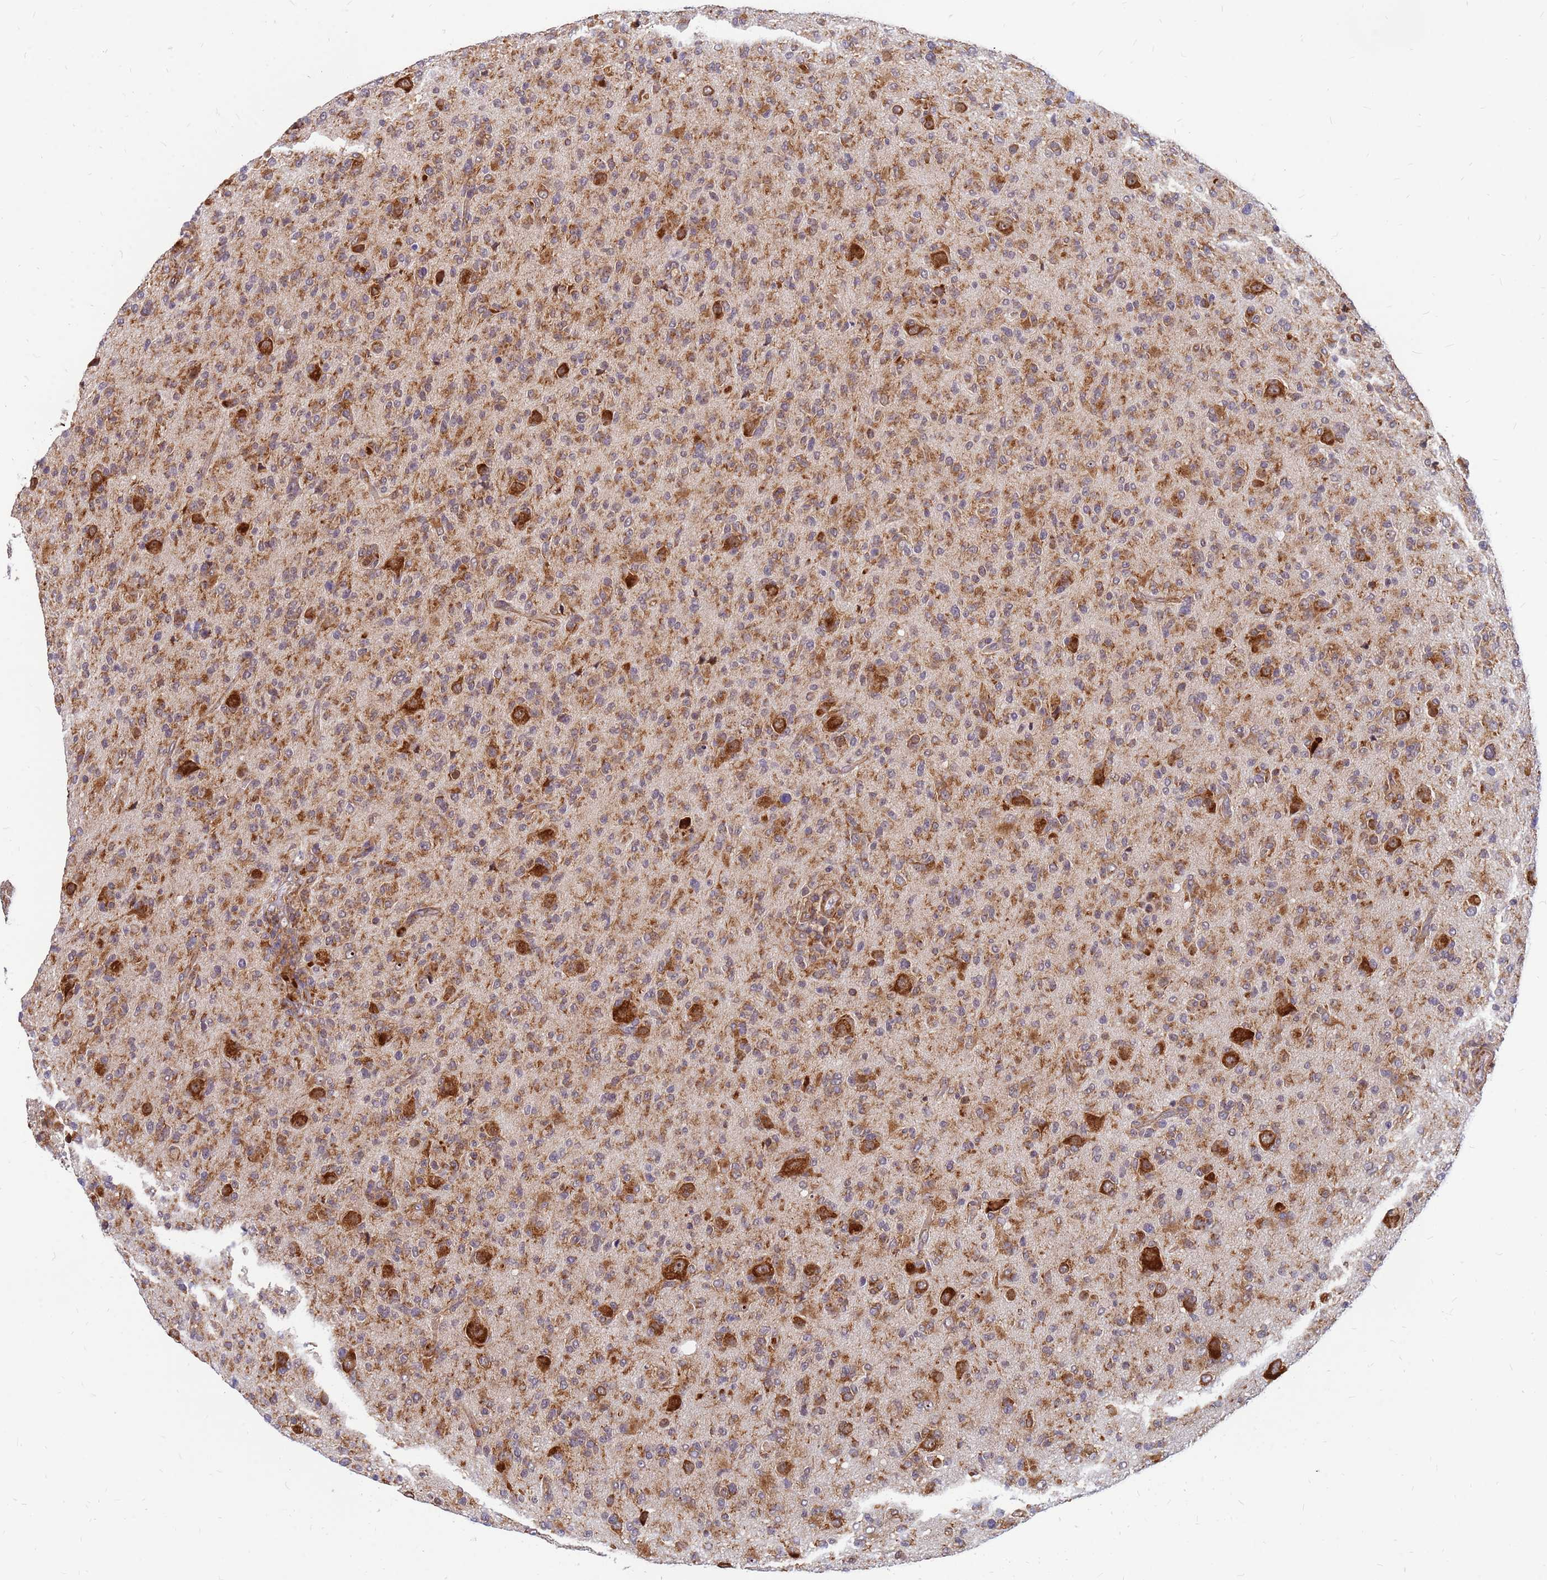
{"staining": {"intensity": "moderate", "quantity": ">75%", "location": "cytoplasmic/membranous"}, "tissue": "glioma", "cell_type": "Tumor cells", "image_type": "cancer", "snomed": [{"axis": "morphology", "description": "Glioma, malignant, High grade"}, {"axis": "topography", "description": "Brain"}], "caption": "Human high-grade glioma (malignant) stained with a protein marker demonstrates moderate staining in tumor cells.", "gene": "RPL8", "patient": {"sex": "female", "age": 57}}